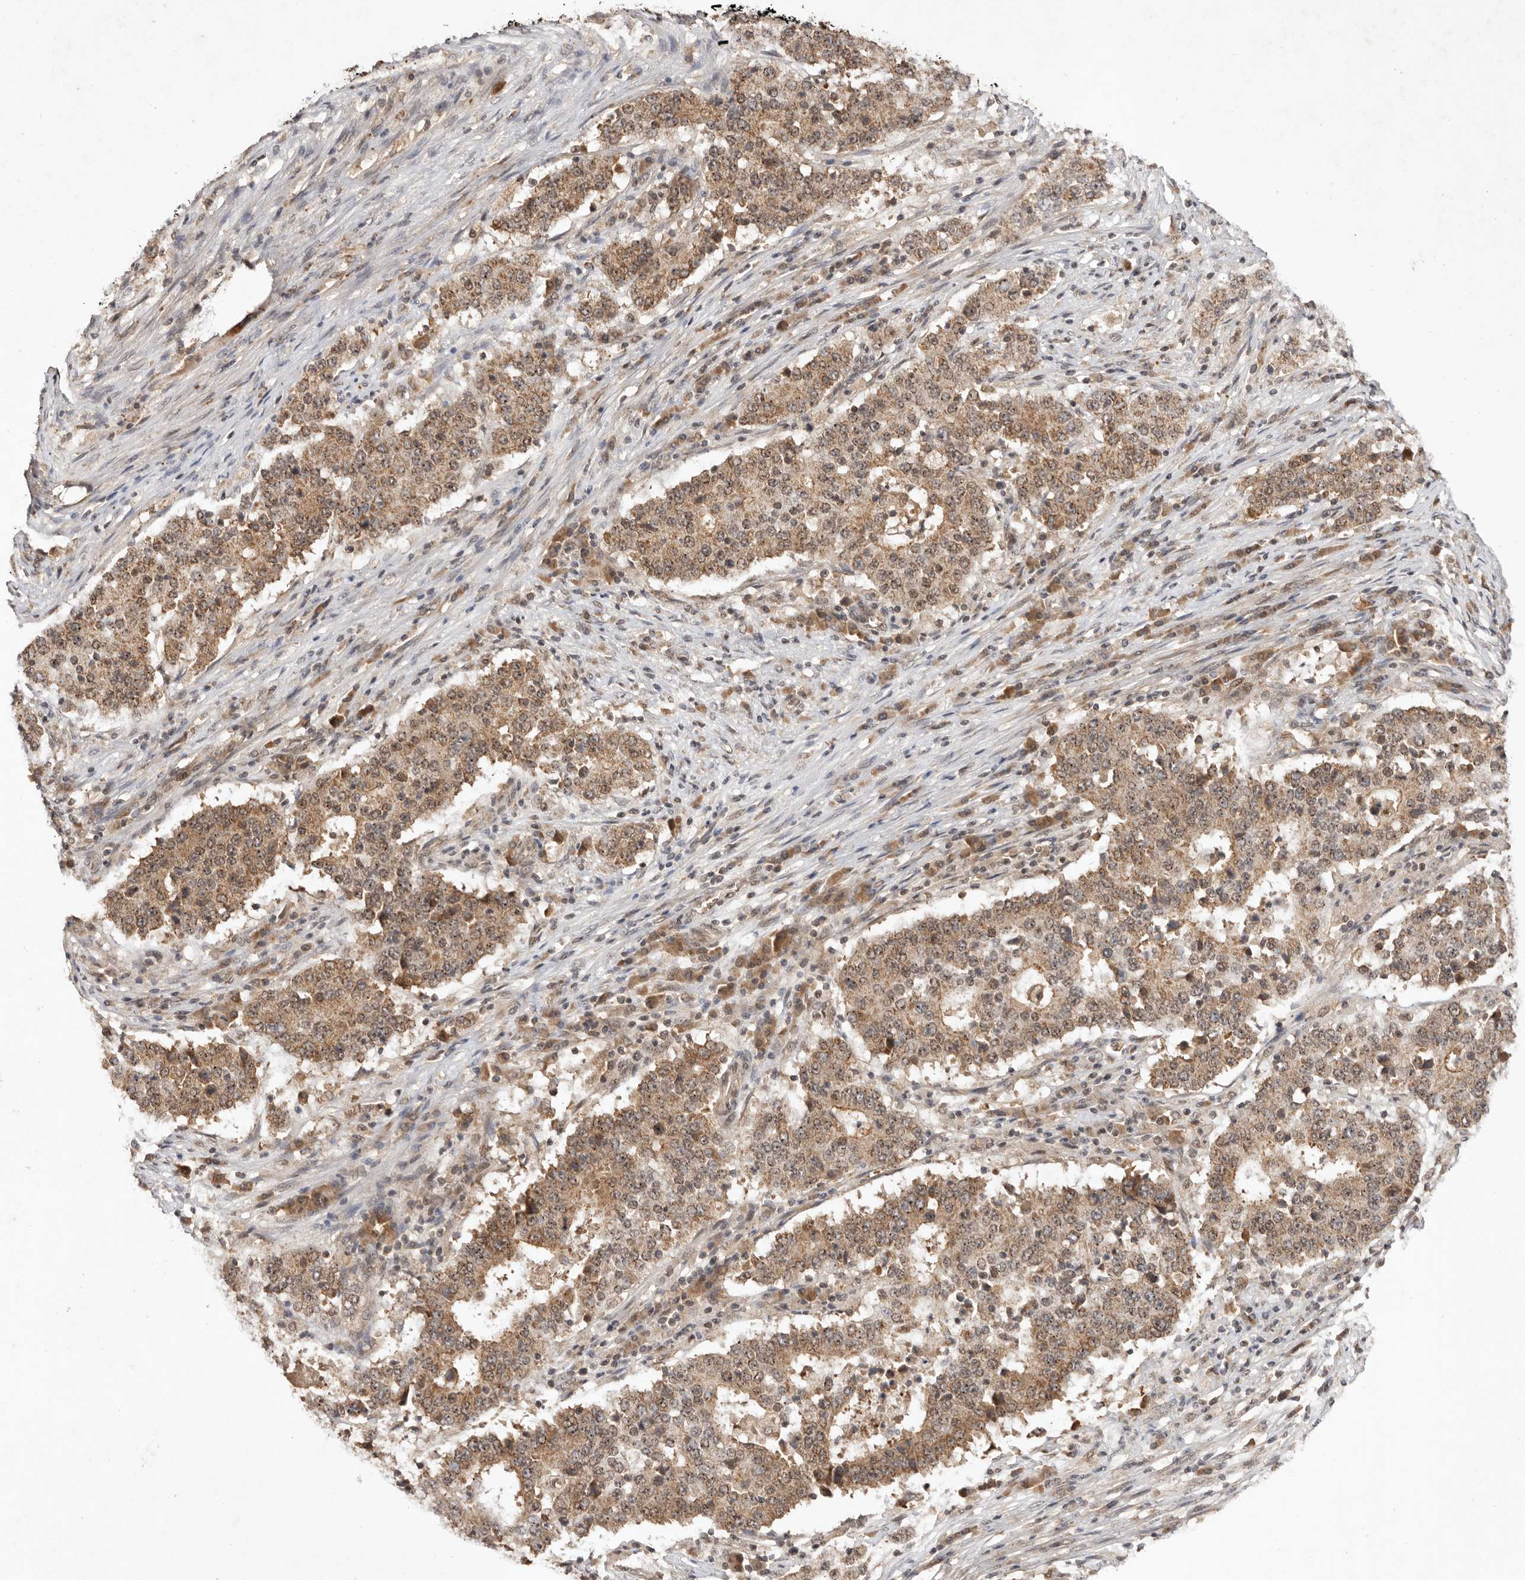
{"staining": {"intensity": "moderate", "quantity": ">75%", "location": "cytoplasmic/membranous,nuclear"}, "tissue": "stomach cancer", "cell_type": "Tumor cells", "image_type": "cancer", "snomed": [{"axis": "morphology", "description": "Adenocarcinoma, NOS"}, {"axis": "topography", "description": "Stomach"}], "caption": "IHC micrograph of neoplastic tissue: human stomach cancer (adenocarcinoma) stained using immunohistochemistry (IHC) displays medium levels of moderate protein expression localized specifically in the cytoplasmic/membranous and nuclear of tumor cells, appearing as a cytoplasmic/membranous and nuclear brown color.", "gene": "TARS2", "patient": {"sex": "male", "age": 59}}